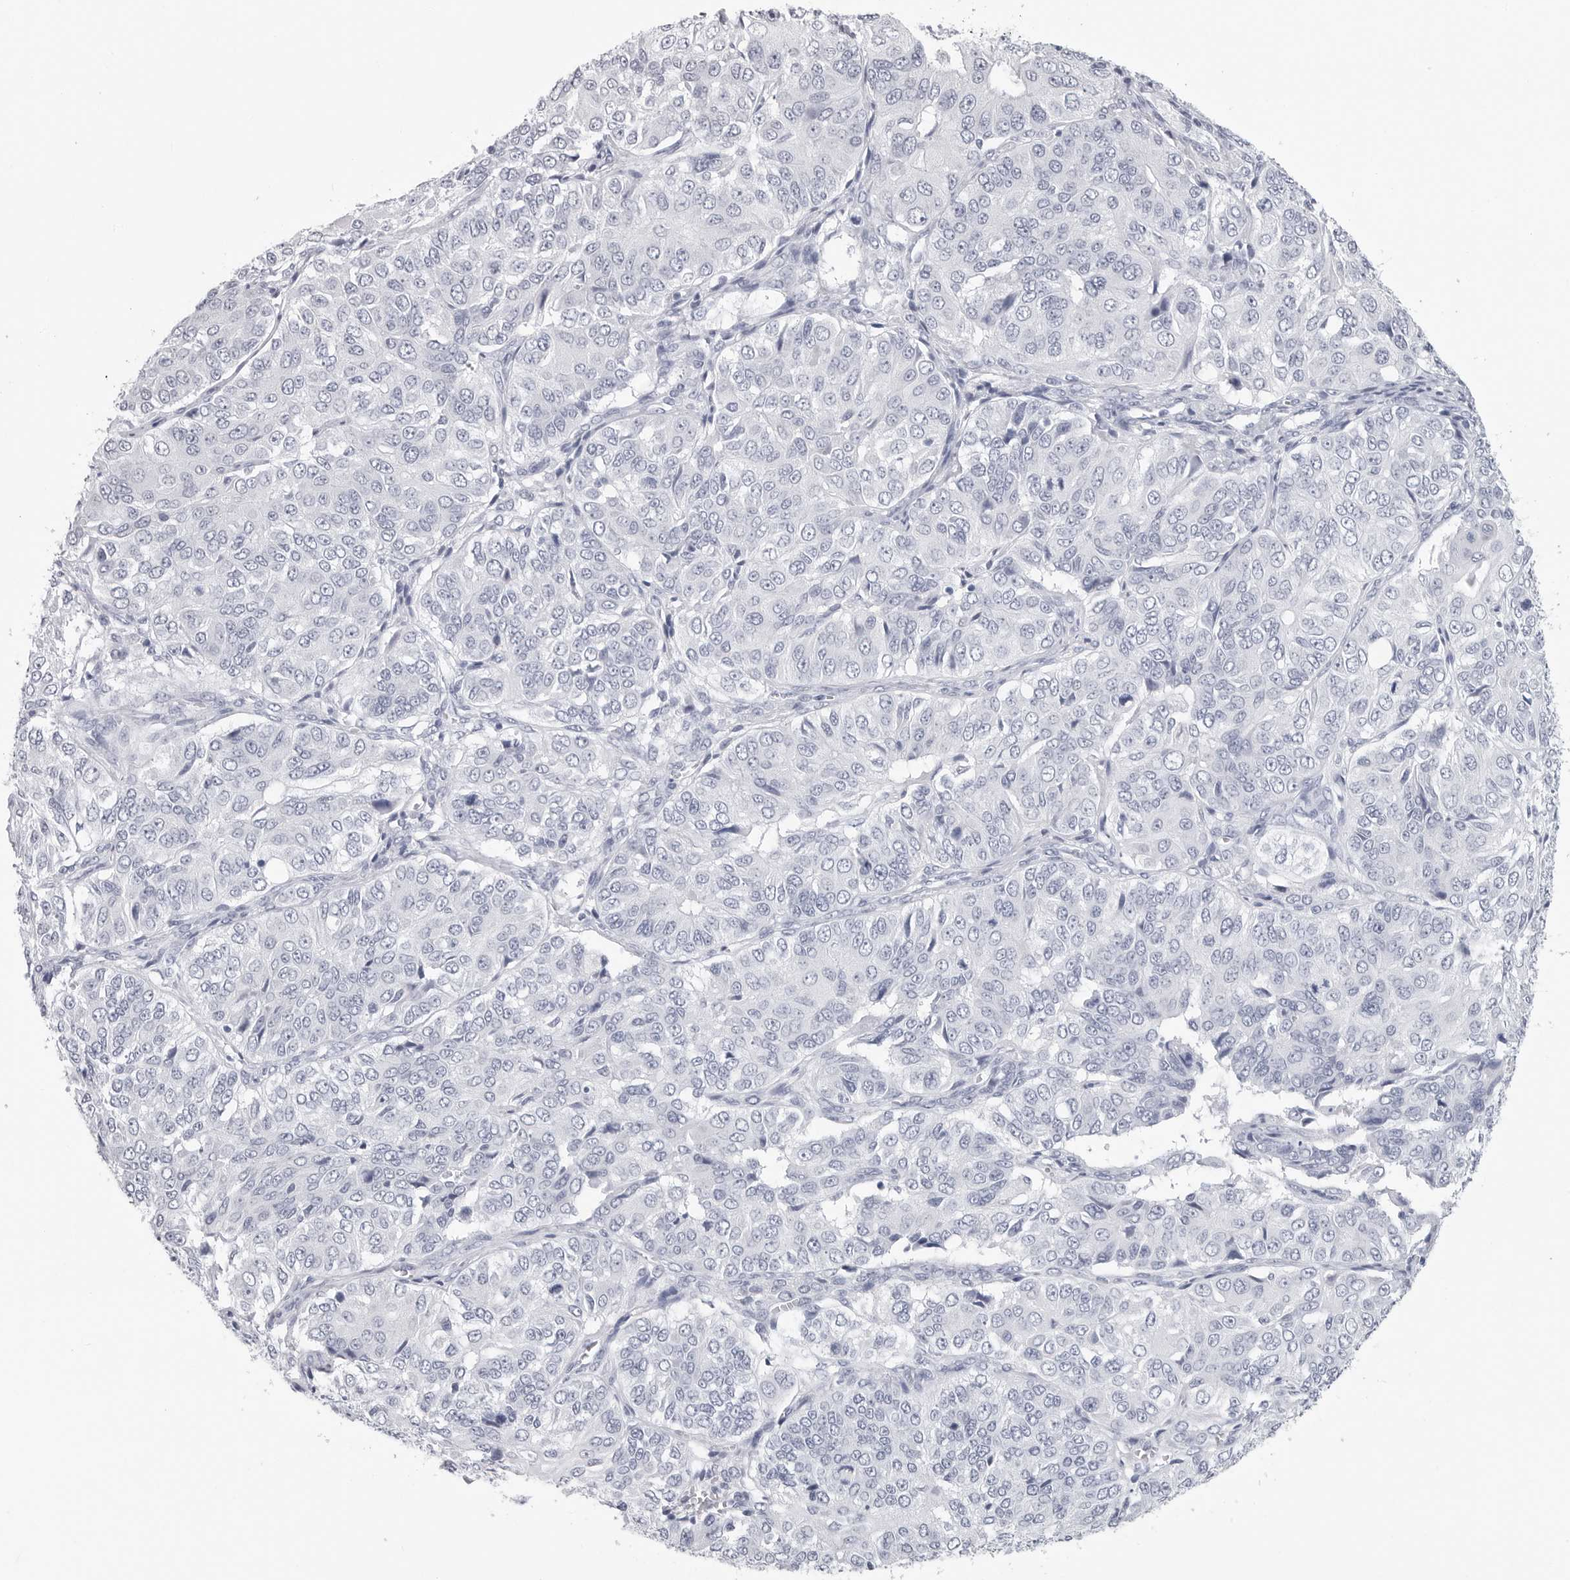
{"staining": {"intensity": "negative", "quantity": "none", "location": "none"}, "tissue": "ovarian cancer", "cell_type": "Tumor cells", "image_type": "cancer", "snomed": [{"axis": "morphology", "description": "Carcinoma, endometroid"}, {"axis": "topography", "description": "Ovary"}], "caption": "This is an immunohistochemistry (IHC) image of human ovarian endometroid carcinoma. There is no positivity in tumor cells.", "gene": "CSH1", "patient": {"sex": "female", "age": 51}}